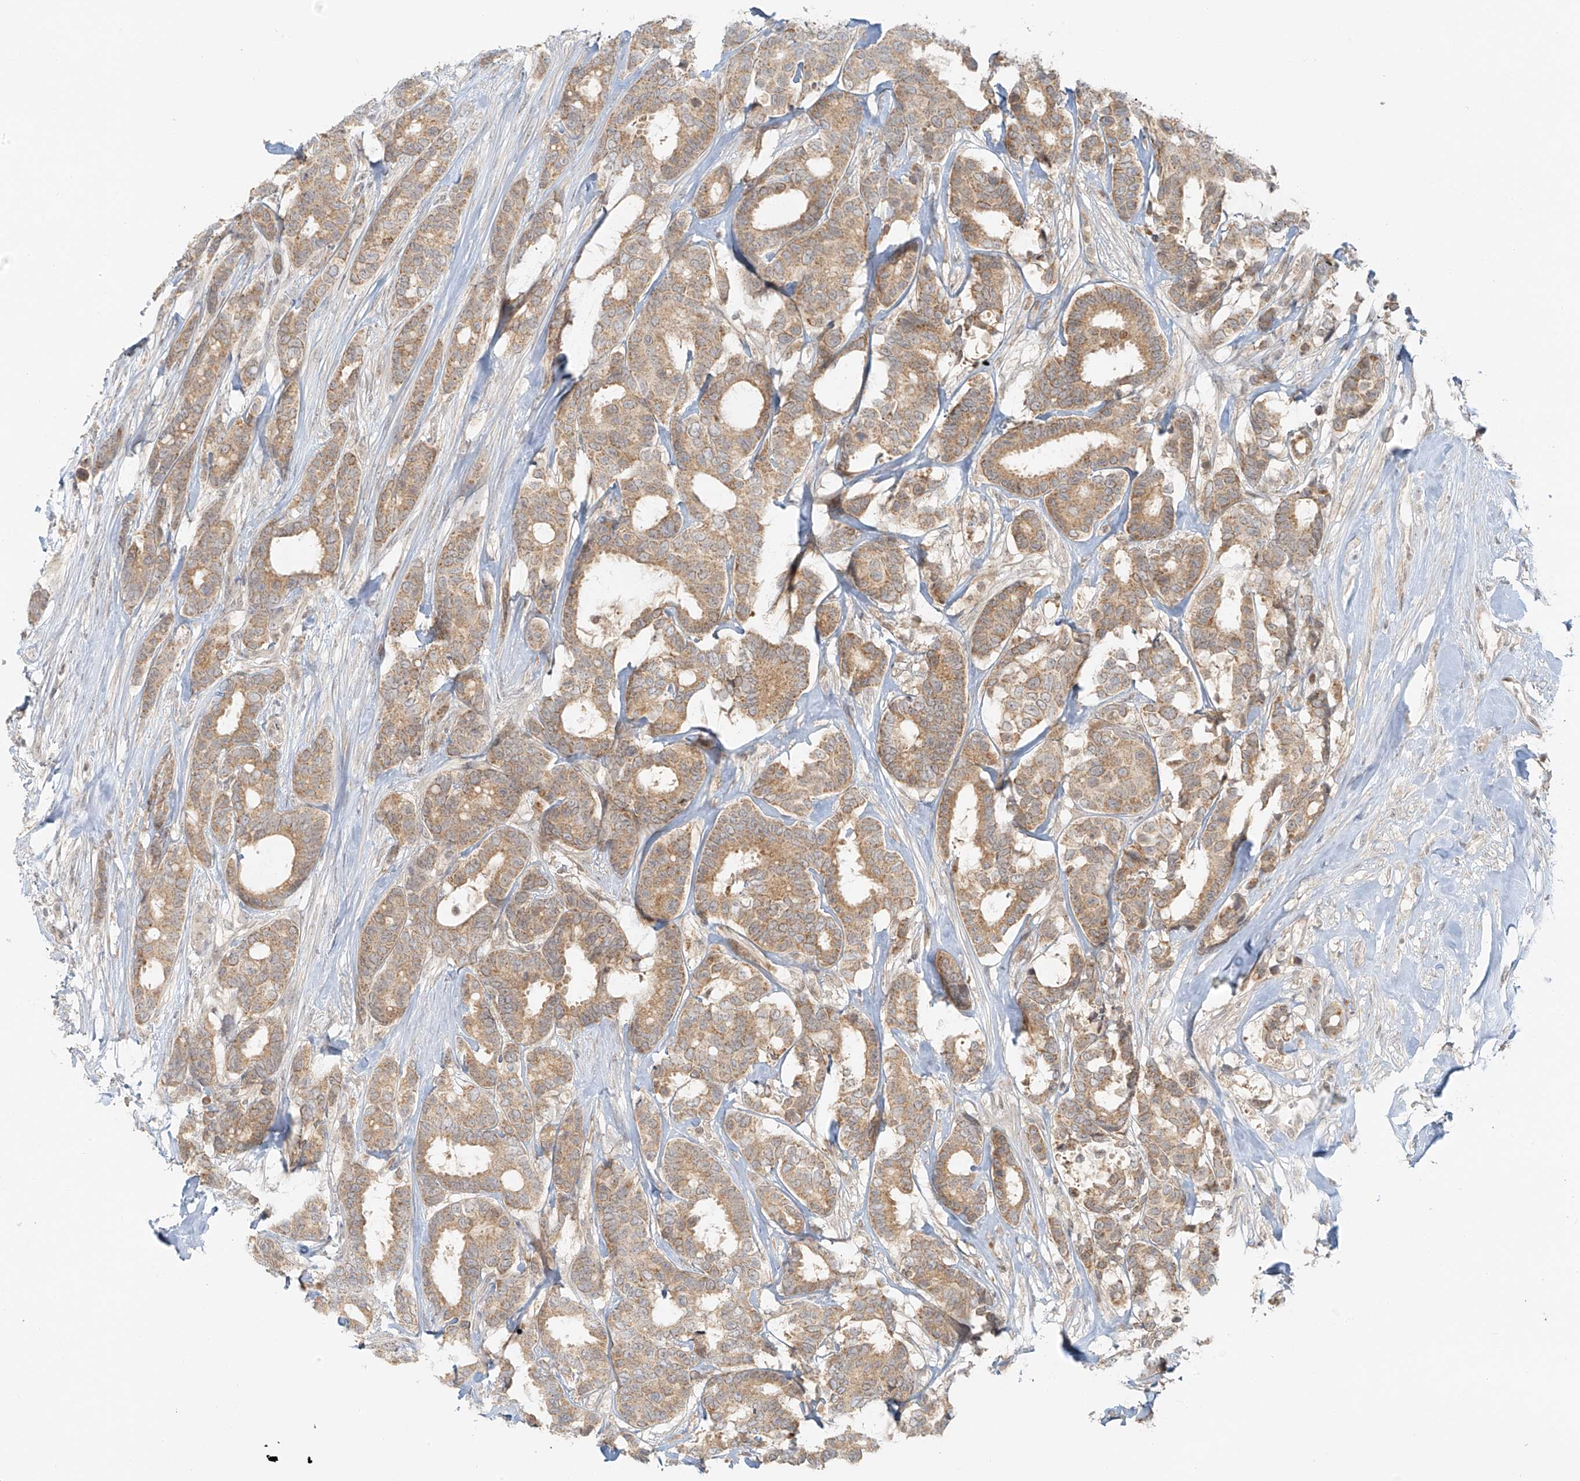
{"staining": {"intensity": "moderate", "quantity": ">75%", "location": "cytoplasmic/membranous"}, "tissue": "breast cancer", "cell_type": "Tumor cells", "image_type": "cancer", "snomed": [{"axis": "morphology", "description": "Duct carcinoma"}, {"axis": "topography", "description": "Breast"}], "caption": "Intraductal carcinoma (breast) was stained to show a protein in brown. There is medium levels of moderate cytoplasmic/membranous expression in approximately >75% of tumor cells. The protein of interest is stained brown, and the nuclei are stained in blue (DAB (3,3'-diaminobenzidine) IHC with brightfield microscopy, high magnification).", "gene": "MIPEP", "patient": {"sex": "female", "age": 87}}